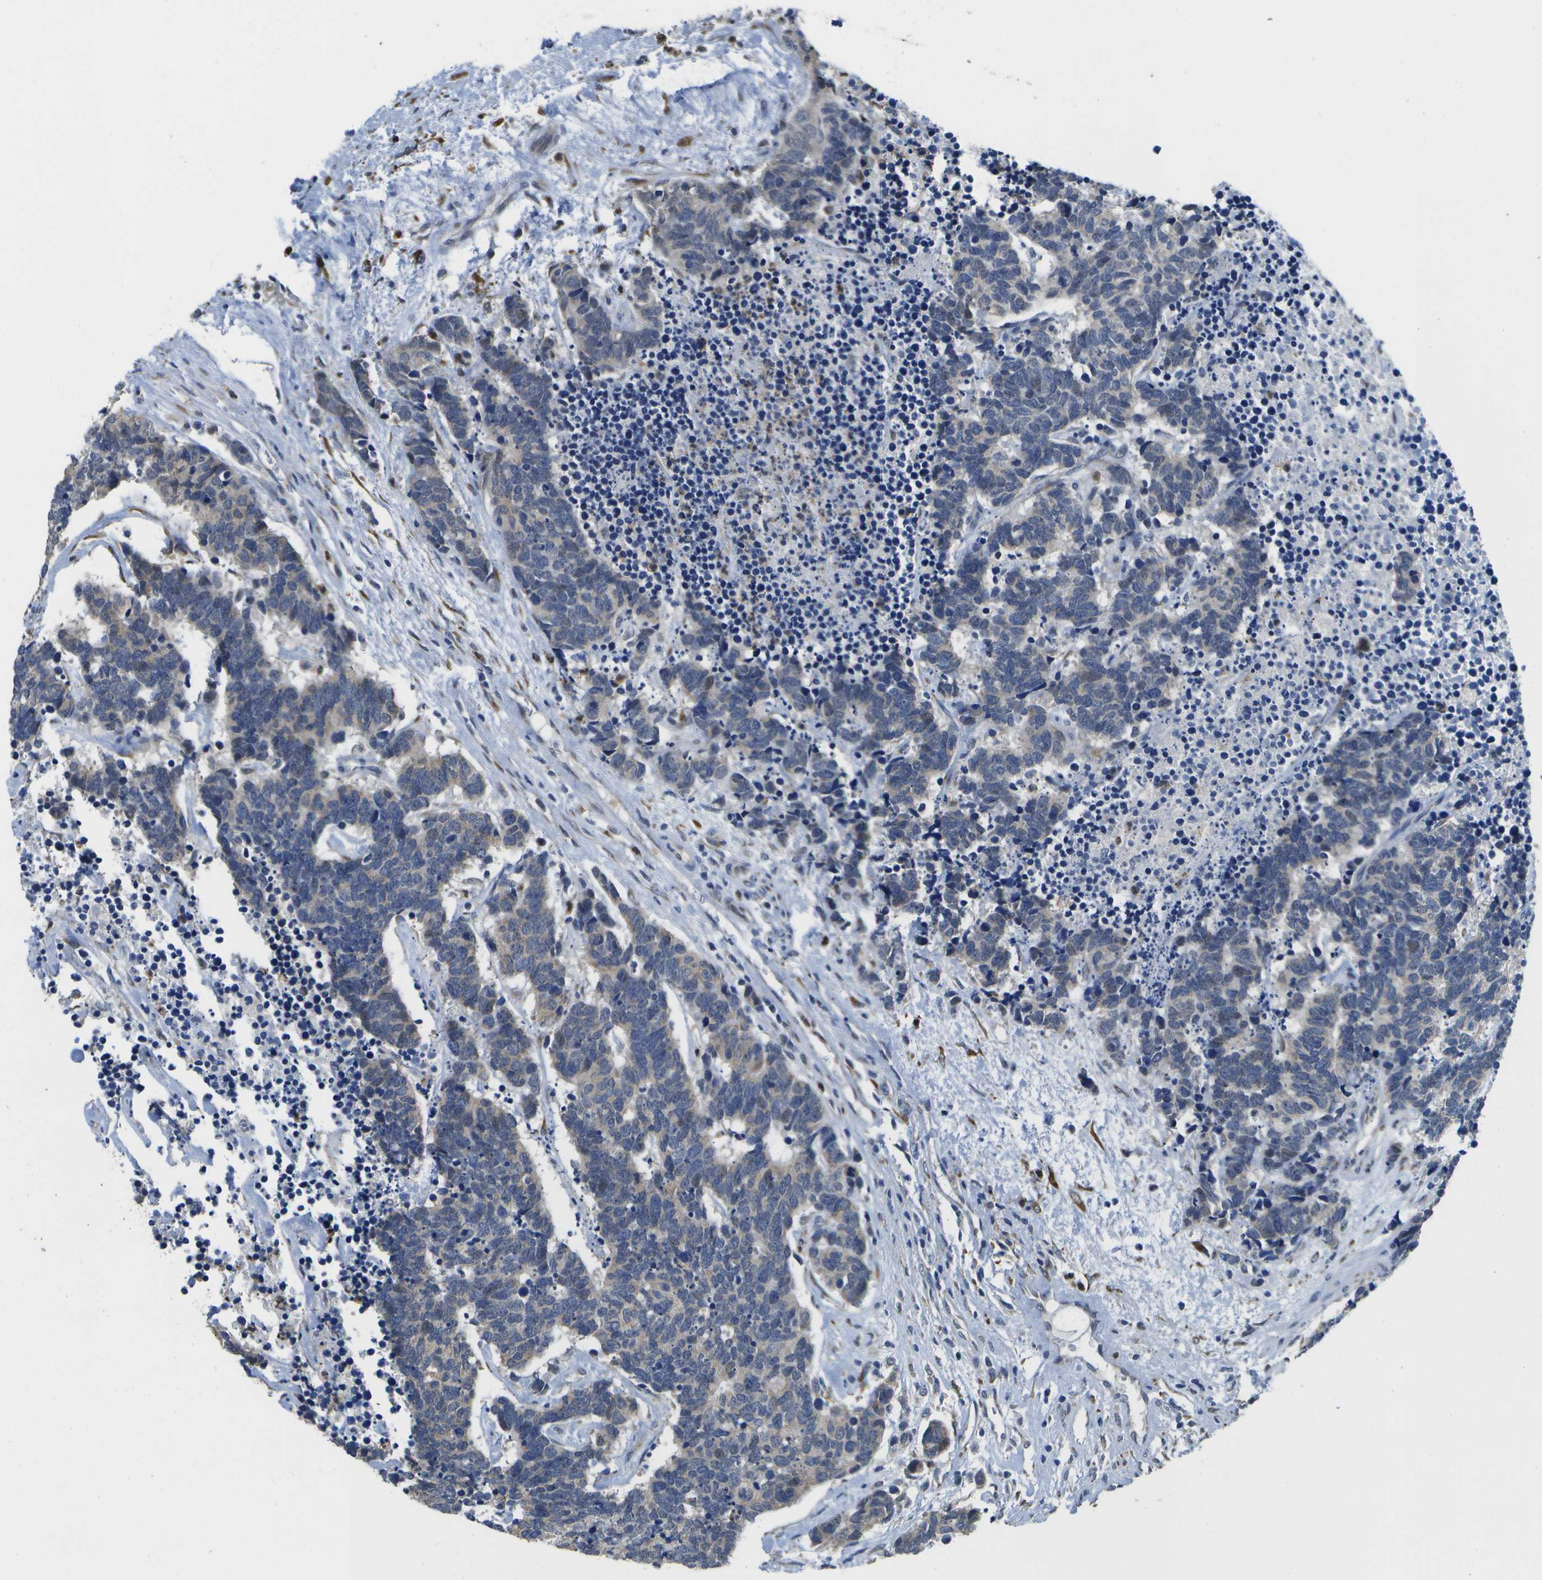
{"staining": {"intensity": "weak", "quantity": "<25%", "location": "cytoplasmic/membranous"}, "tissue": "carcinoid", "cell_type": "Tumor cells", "image_type": "cancer", "snomed": [{"axis": "morphology", "description": "Carcinoma, NOS"}, {"axis": "morphology", "description": "Carcinoid, malignant, NOS"}, {"axis": "topography", "description": "Urinary bladder"}], "caption": "DAB (3,3'-diaminobenzidine) immunohistochemical staining of human carcinoma shows no significant staining in tumor cells.", "gene": "DSE", "patient": {"sex": "male", "age": 57}}